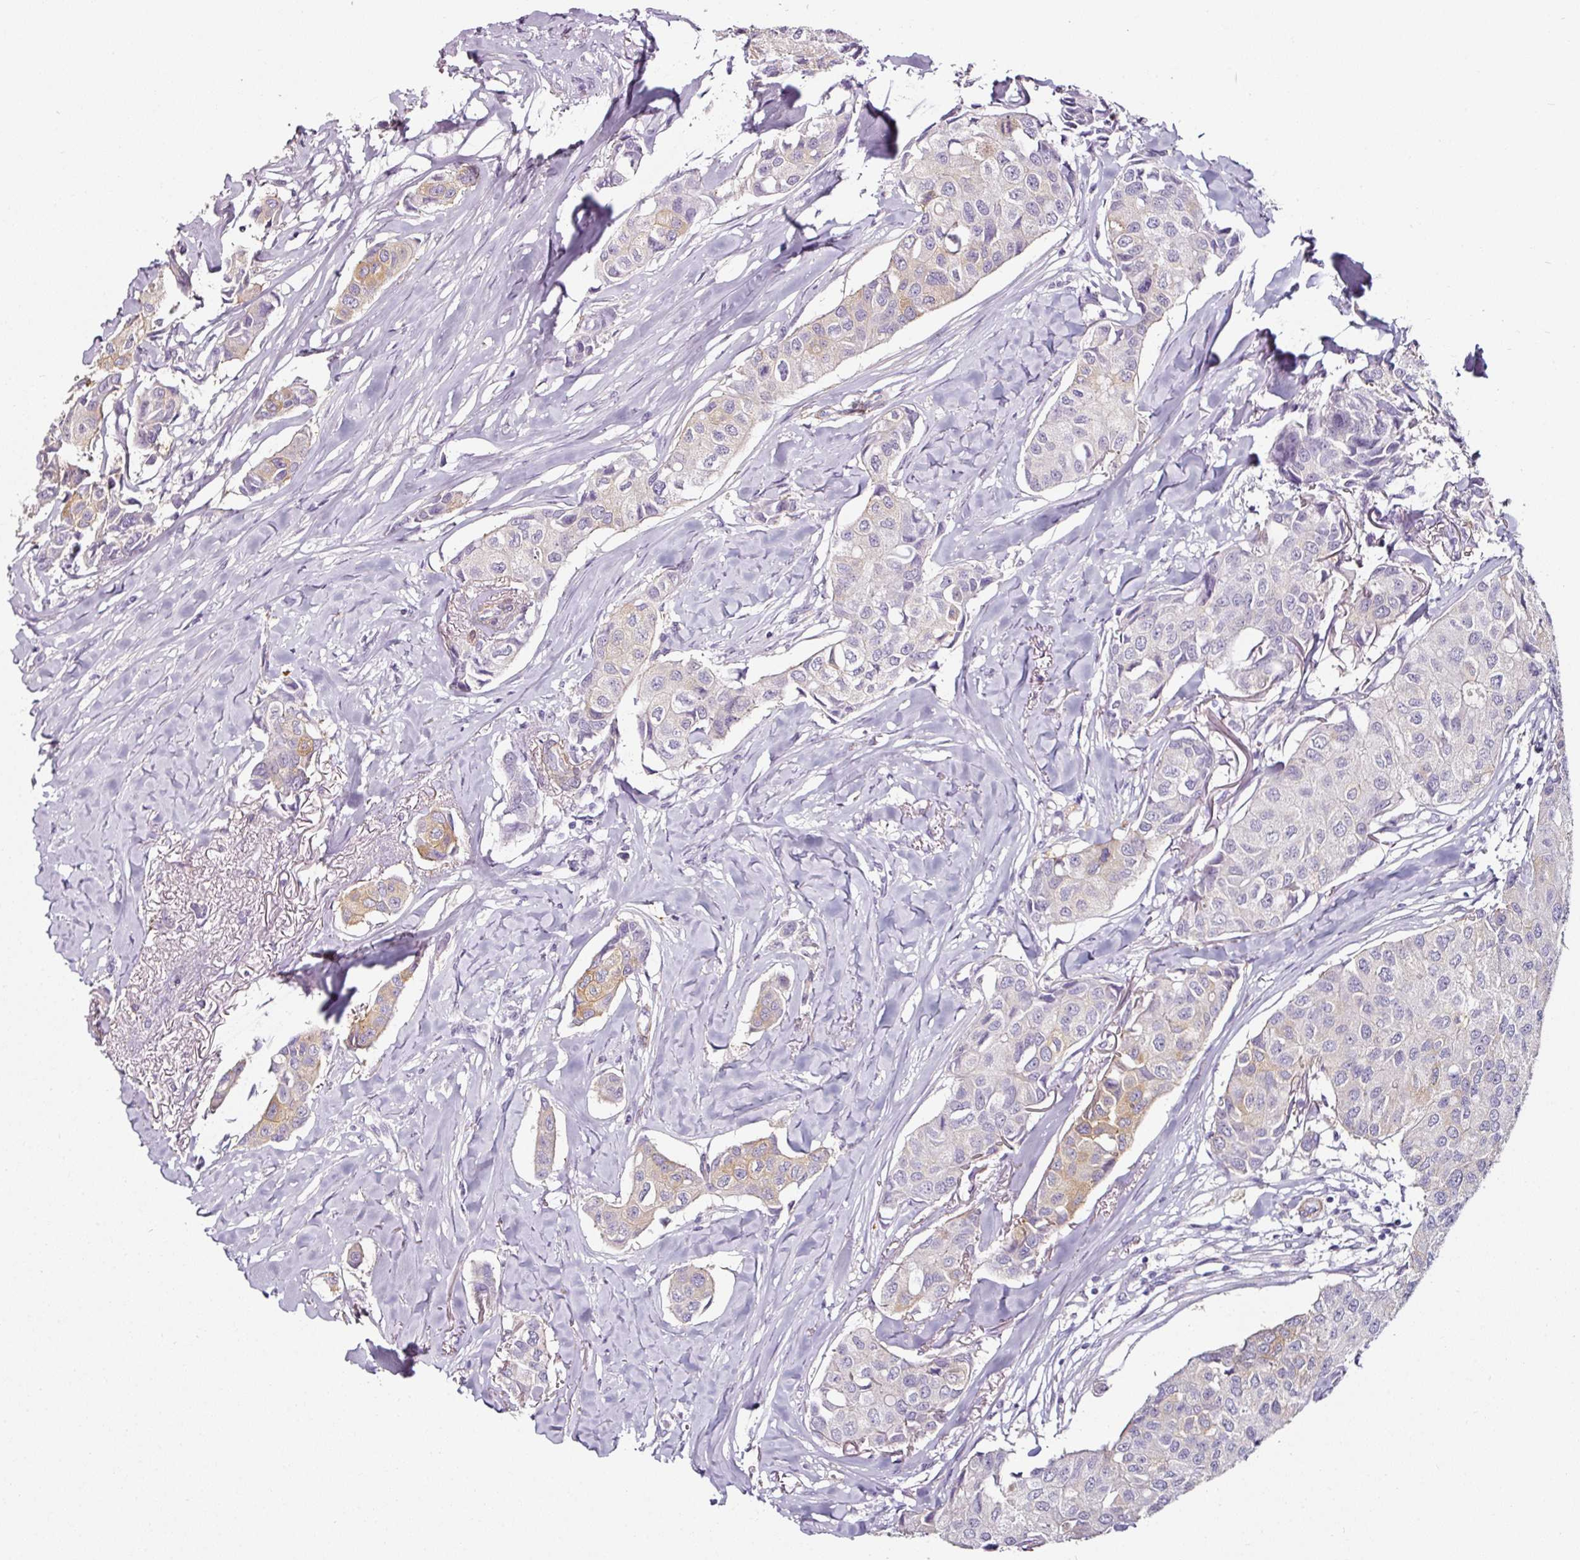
{"staining": {"intensity": "moderate", "quantity": "25%-75%", "location": "cytoplasmic/membranous"}, "tissue": "breast cancer", "cell_type": "Tumor cells", "image_type": "cancer", "snomed": [{"axis": "morphology", "description": "Duct carcinoma"}, {"axis": "topography", "description": "Breast"}], "caption": "Immunohistochemical staining of breast cancer (intraductal carcinoma) exhibits medium levels of moderate cytoplasmic/membranous protein expression in approximately 25%-75% of tumor cells.", "gene": "CAP2", "patient": {"sex": "female", "age": 80}}